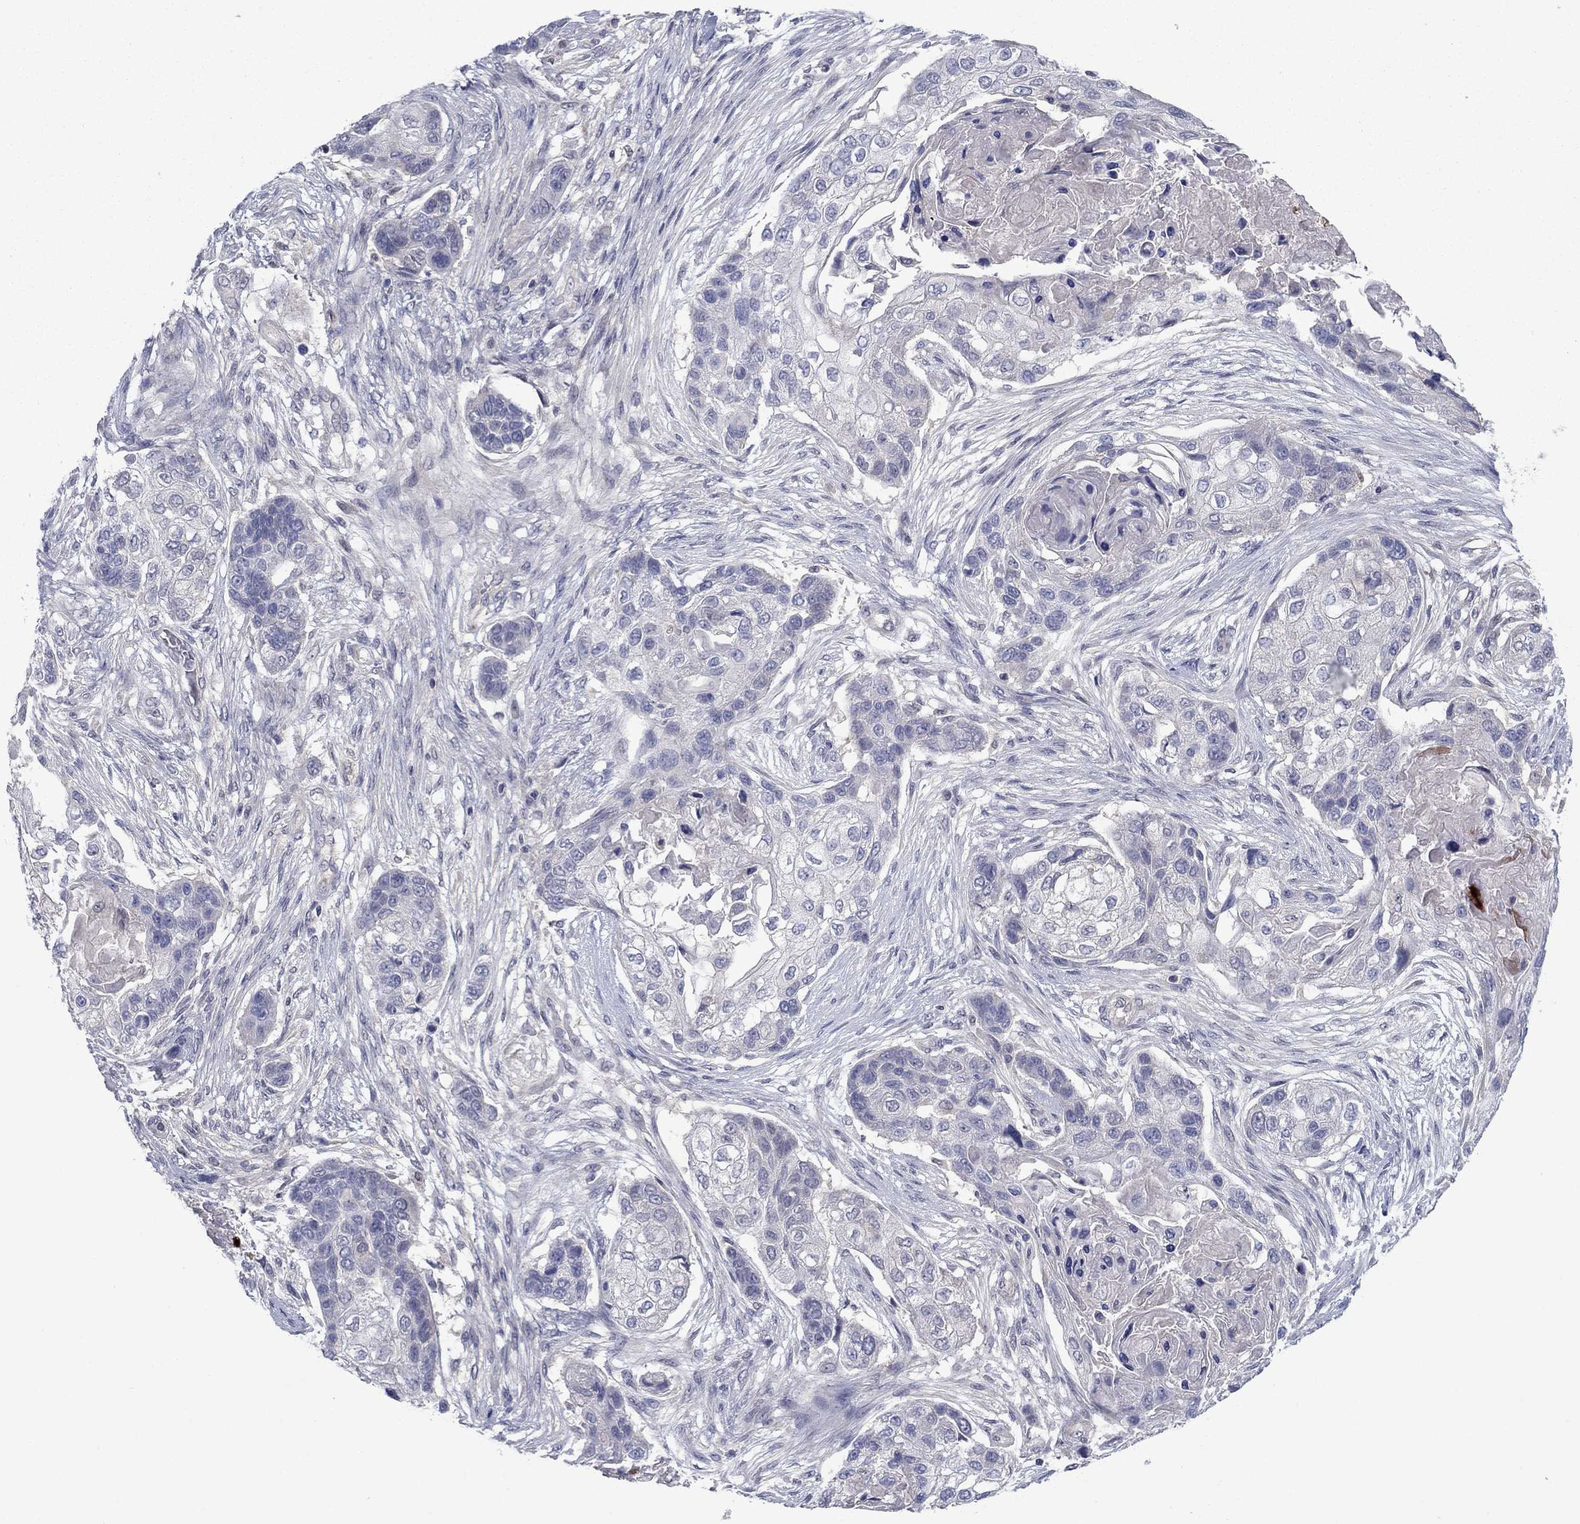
{"staining": {"intensity": "negative", "quantity": "none", "location": "none"}, "tissue": "lung cancer", "cell_type": "Tumor cells", "image_type": "cancer", "snomed": [{"axis": "morphology", "description": "Squamous cell carcinoma, NOS"}, {"axis": "topography", "description": "Lung"}], "caption": "This is an immunohistochemistry histopathology image of squamous cell carcinoma (lung). There is no staining in tumor cells.", "gene": "GRHPR", "patient": {"sex": "male", "age": 69}}